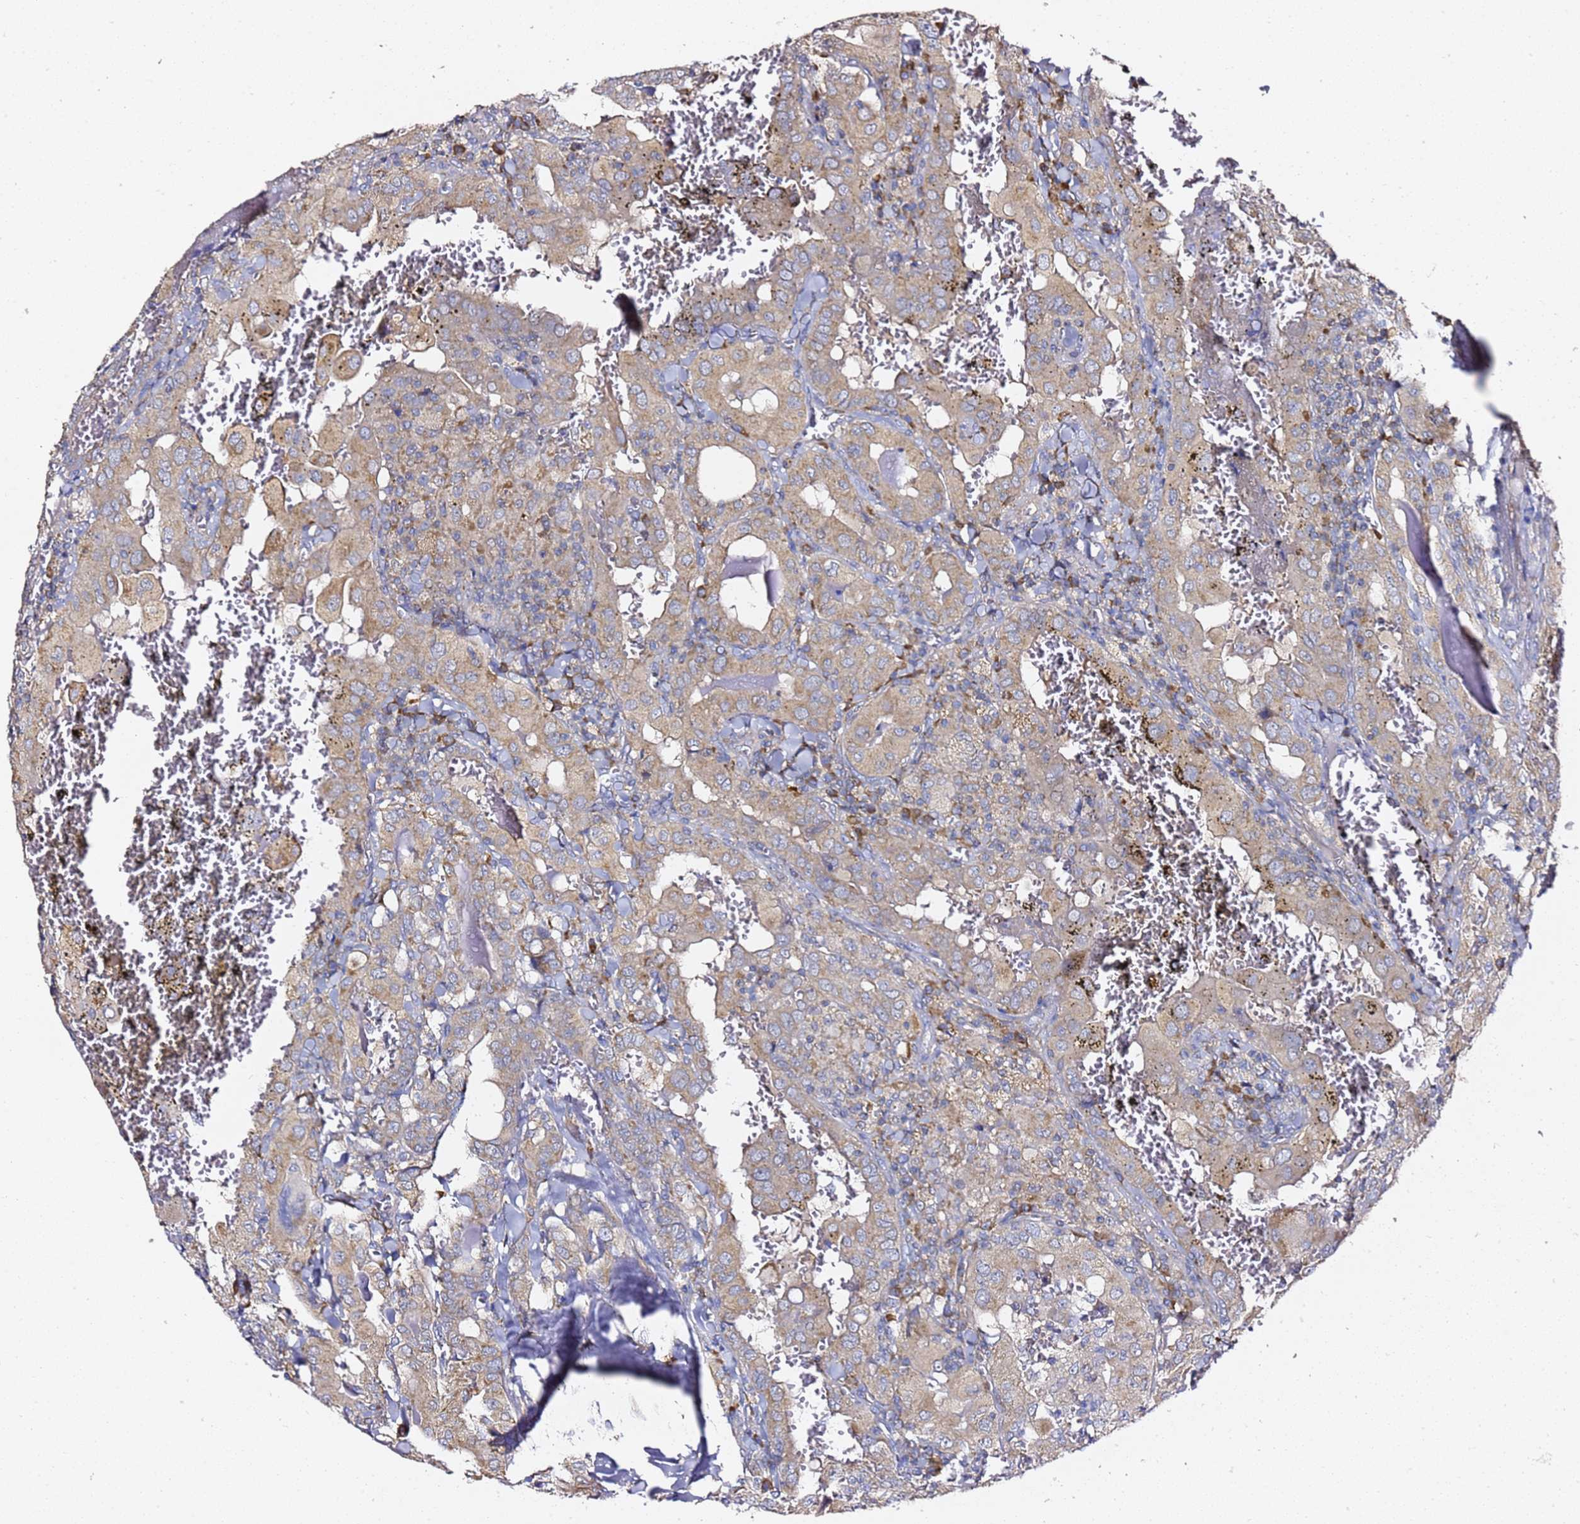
{"staining": {"intensity": "moderate", "quantity": "<25%", "location": "cytoplasmic/membranous"}, "tissue": "thyroid cancer", "cell_type": "Tumor cells", "image_type": "cancer", "snomed": [{"axis": "morphology", "description": "Papillary adenocarcinoma, NOS"}, {"axis": "topography", "description": "Thyroid gland"}], "caption": "Tumor cells show low levels of moderate cytoplasmic/membranous positivity in about <25% of cells in human thyroid cancer.", "gene": "C19orf12", "patient": {"sex": "female", "age": 72}}